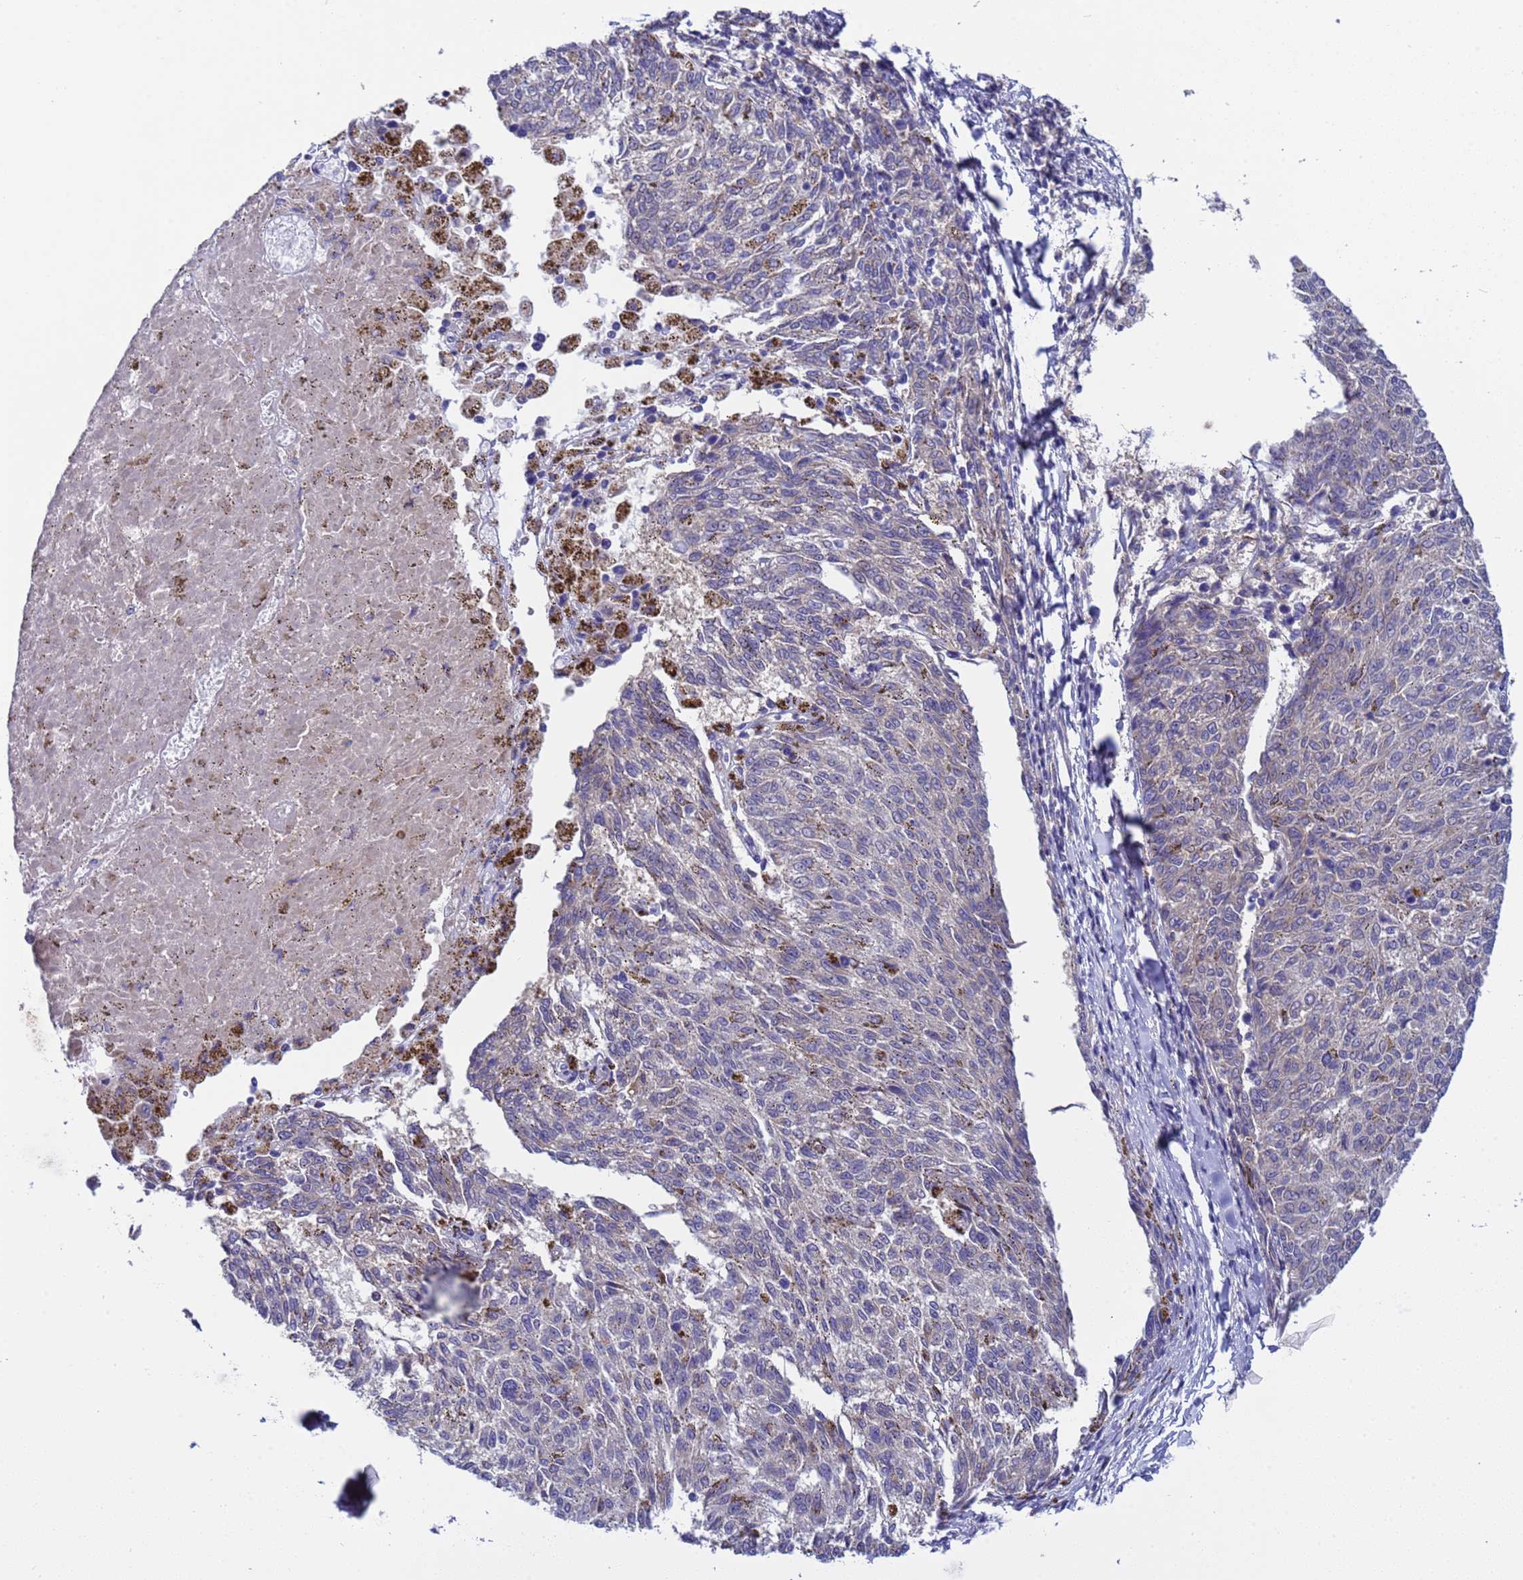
{"staining": {"intensity": "negative", "quantity": "none", "location": "none"}, "tissue": "melanoma", "cell_type": "Tumor cells", "image_type": "cancer", "snomed": [{"axis": "morphology", "description": "Malignant melanoma, NOS"}, {"axis": "topography", "description": "Skin"}], "caption": "This is a histopathology image of immunohistochemistry (IHC) staining of malignant melanoma, which shows no positivity in tumor cells.", "gene": "RC3H2", "patient": {"sex": "female", "age": 72}}